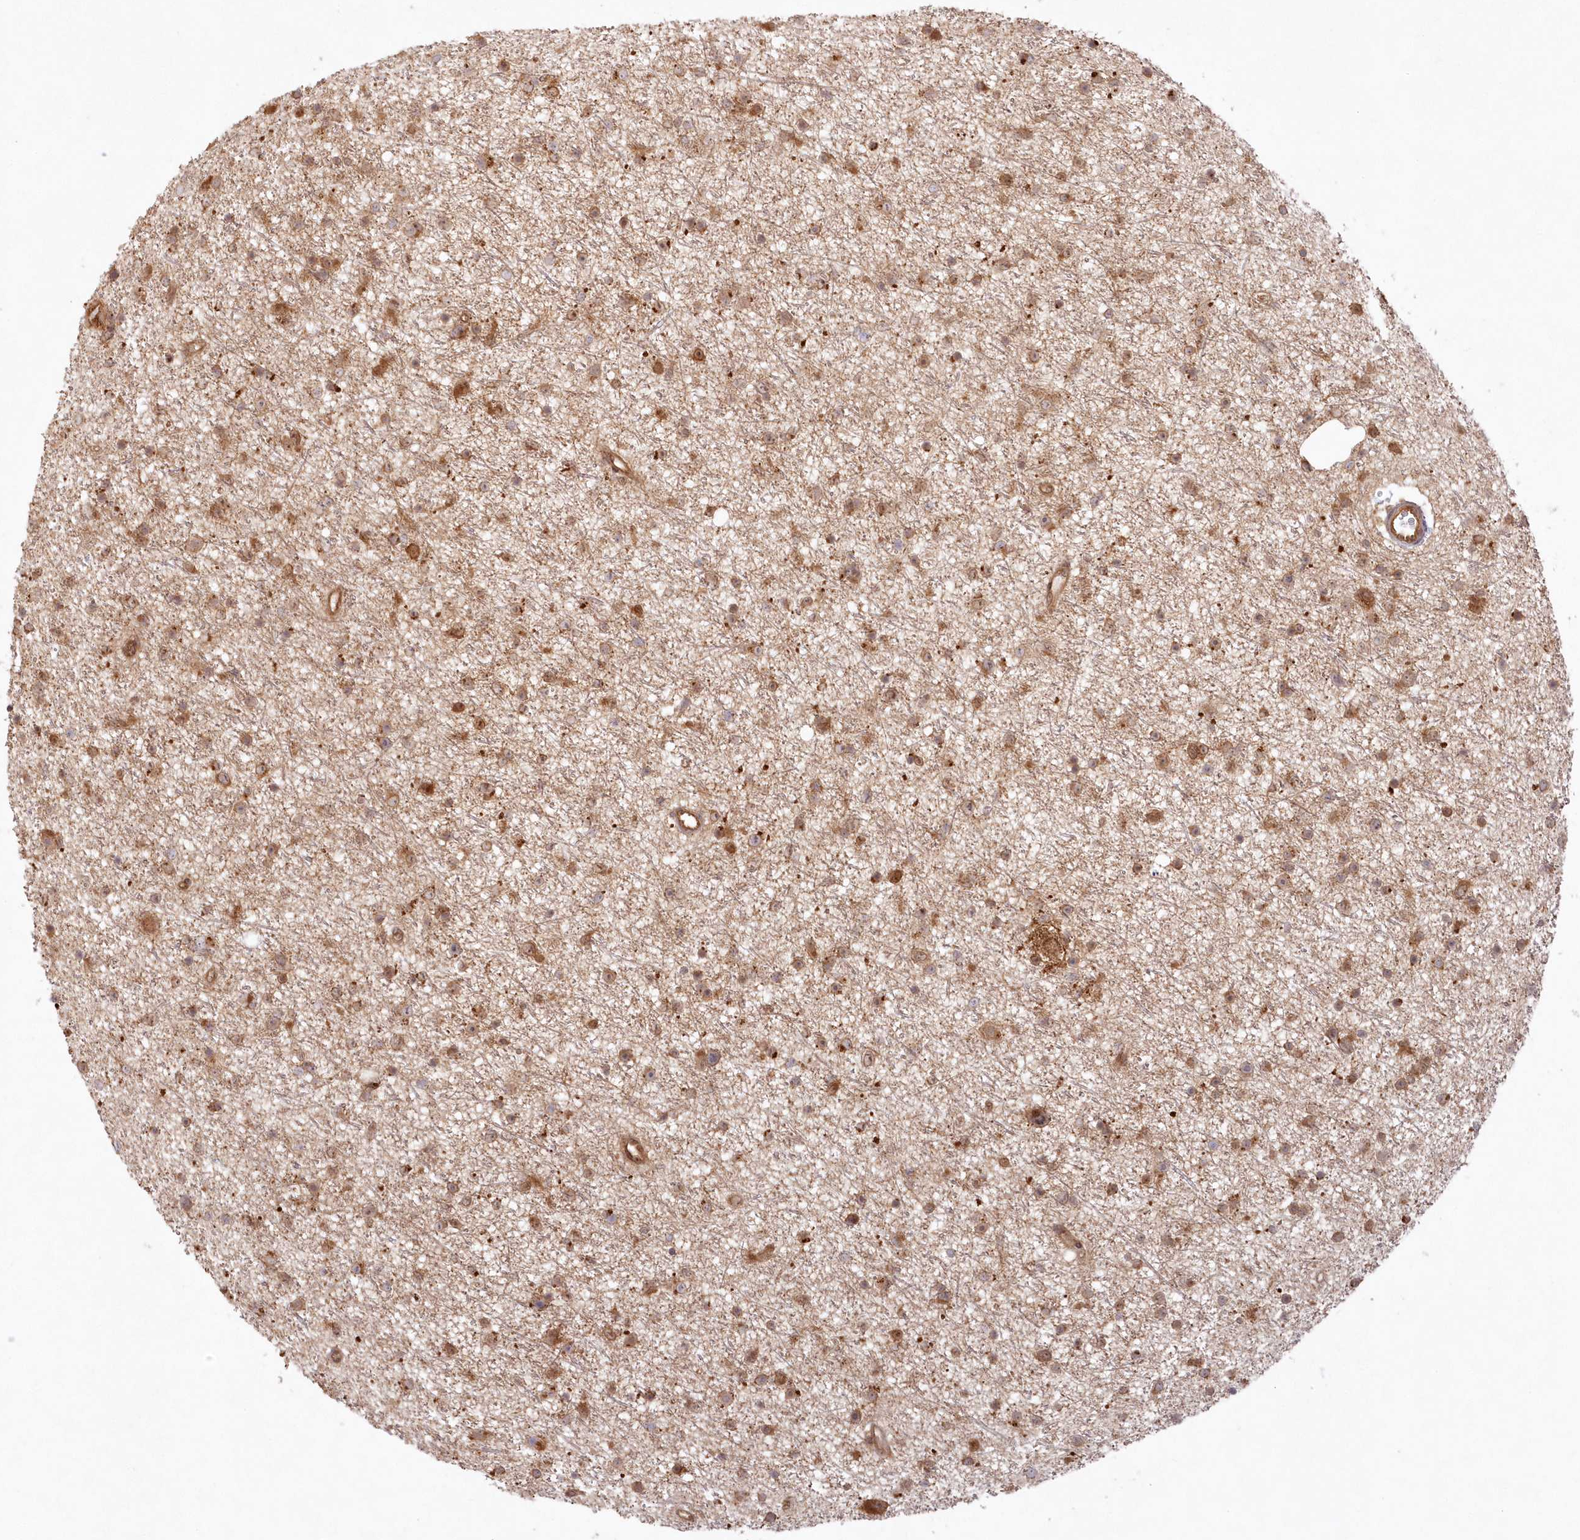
{"staining": {"intensity": "moderate", "quantity": ">75%", "location": "cytoplasmic/membranous"}, "tissue": "glioma", "cell_type": "Tumor cells", "image_type": "cancer", "snomed": [{"axis": "morphology", "description": "Glioma, malignant, Low grade"}, {"axis": "topography", "description": "Cerebral cortex"}], "caption": "Glioma stained with DAB (3,3'-diaminobenzidine) IHC shows medium levels of moderate cytoplasmic/membranous positivity in about >75% of tumor cells.", "gene": "GBE1", "patient": {"sex": "female", "age": 39}}